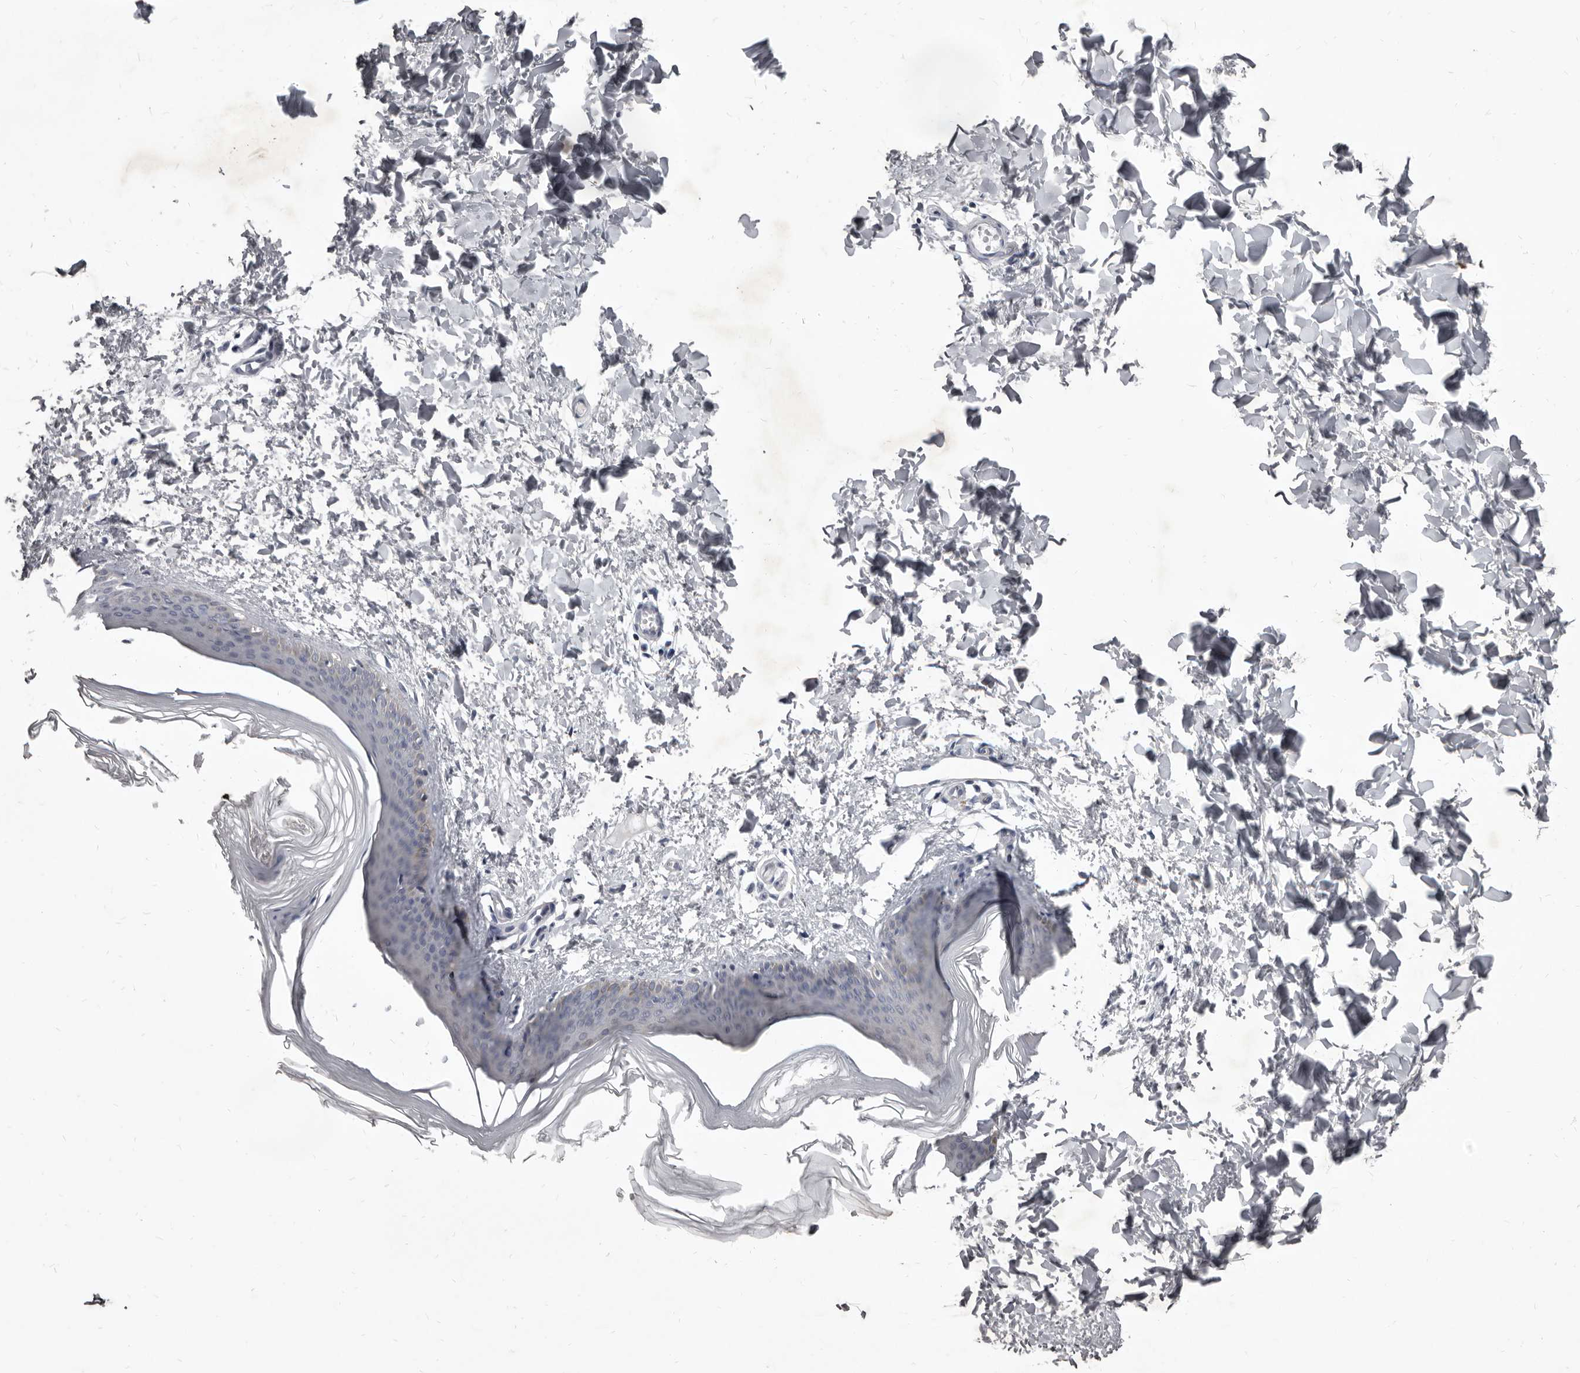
{"staining": {"intensity": "negative", "quantity": "none", "location": "none"}, "tissue": "skin", "cell_type": "Fibroblasts", "image_type": "normal", "snomed": [{"axis": "morphology", "description": "Normal tissue, NOS"}, {"axis": "topography", "description": "Skin"}], "caption": "The IHC image has no significant expression in fibroblasts of skin.", "gene": "GSK3B", "patient": {"sex": "female", "age": 27}}